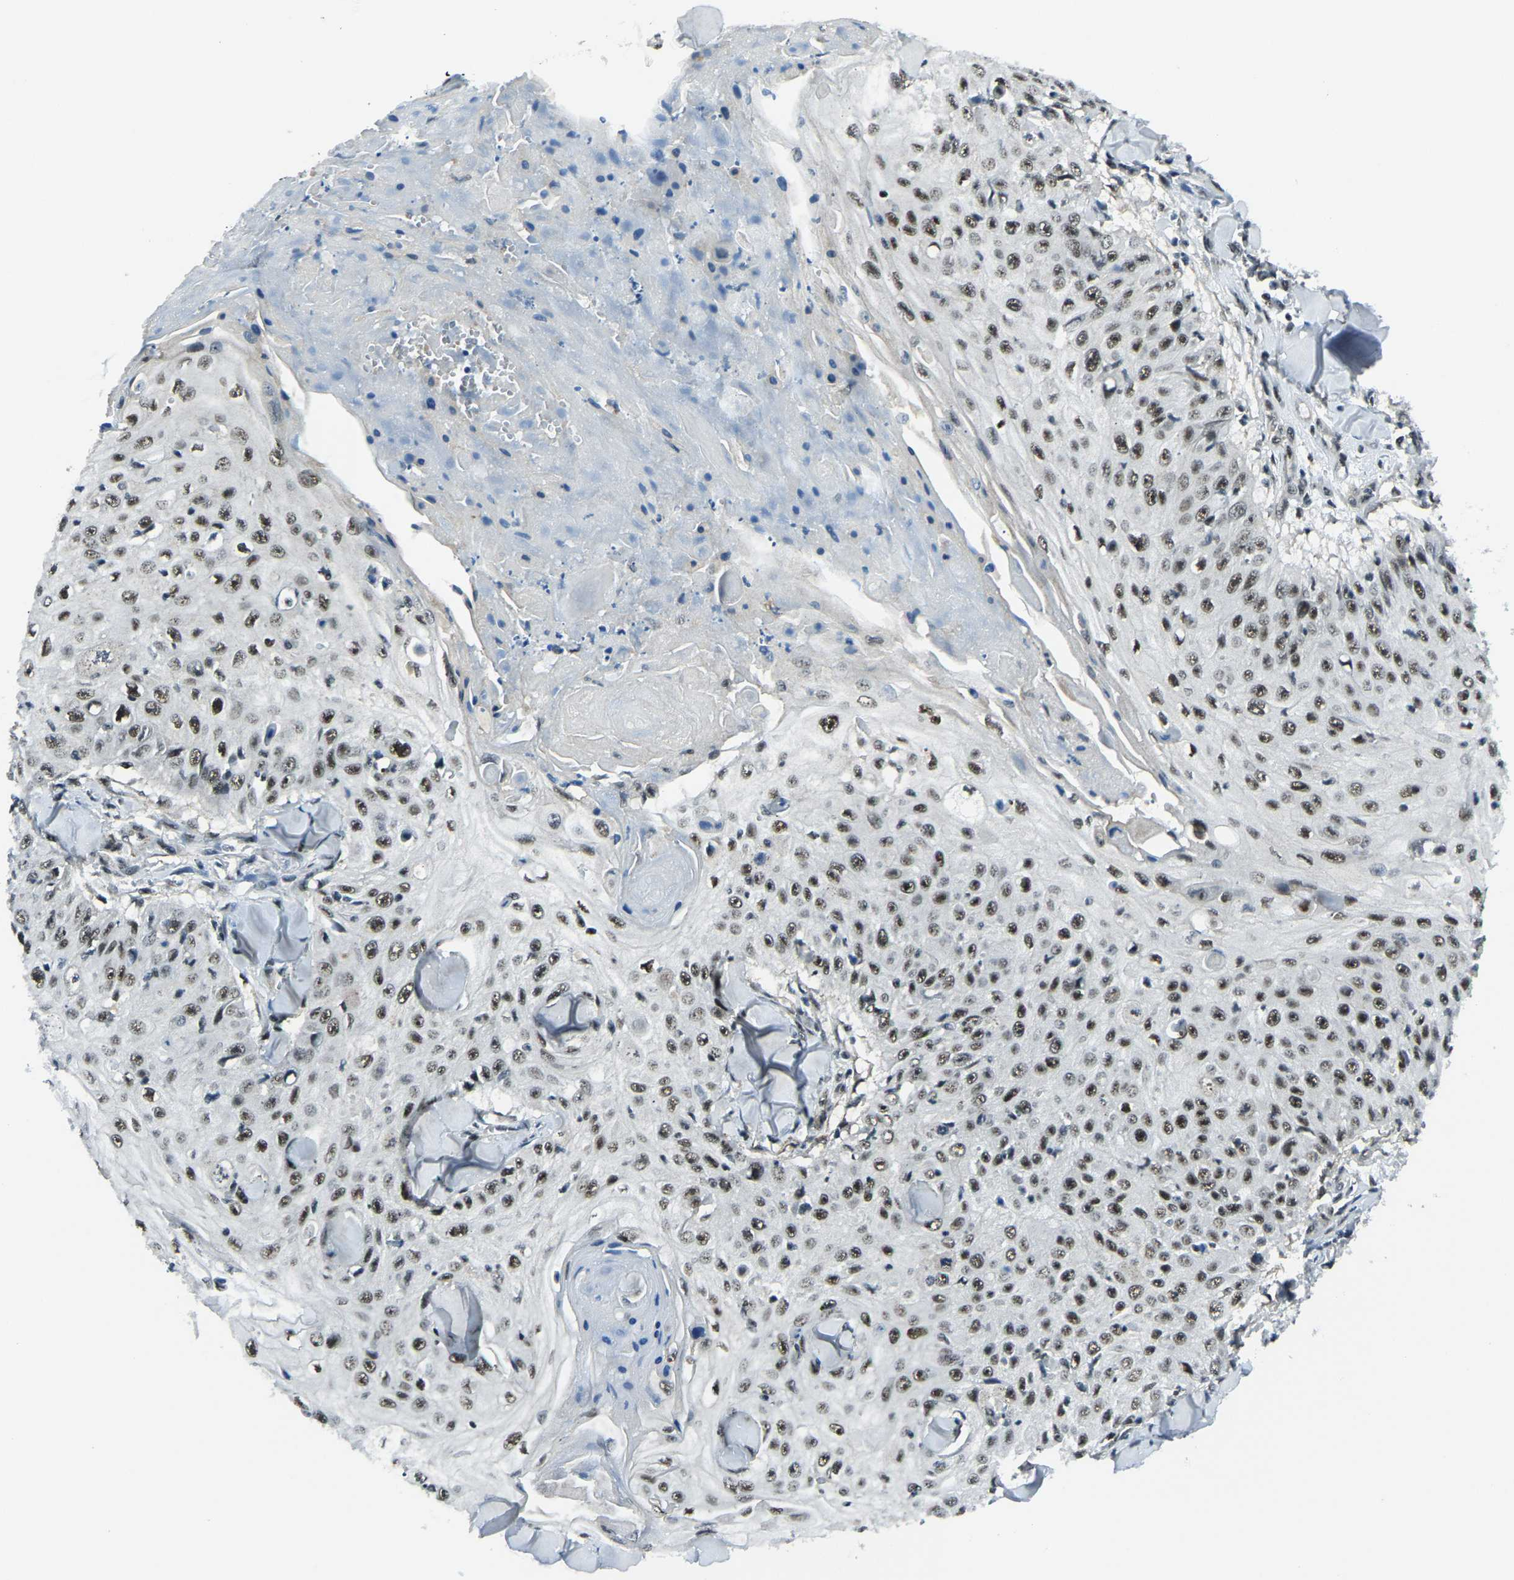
{"staining": {"intensity": "strong", "quantity": ">75%", "location": "nuclear"}, "tissue": "skin cancer", "cell_type": "Tumor cells", "image_type": "cancer", "snomed": [{"axis": "morphology", "description": "Squamous cell carcinoma, NOS"}, {"axis": "topography", "description": "Skin"}], "caption": "Immunohistochemistry (DAB) staining of human skin cancer displays strong nuclear protein expression in approximately >75% of tumor cells.", "gene": "PRCC", "patient": {"sex": "male", "age": 86}}